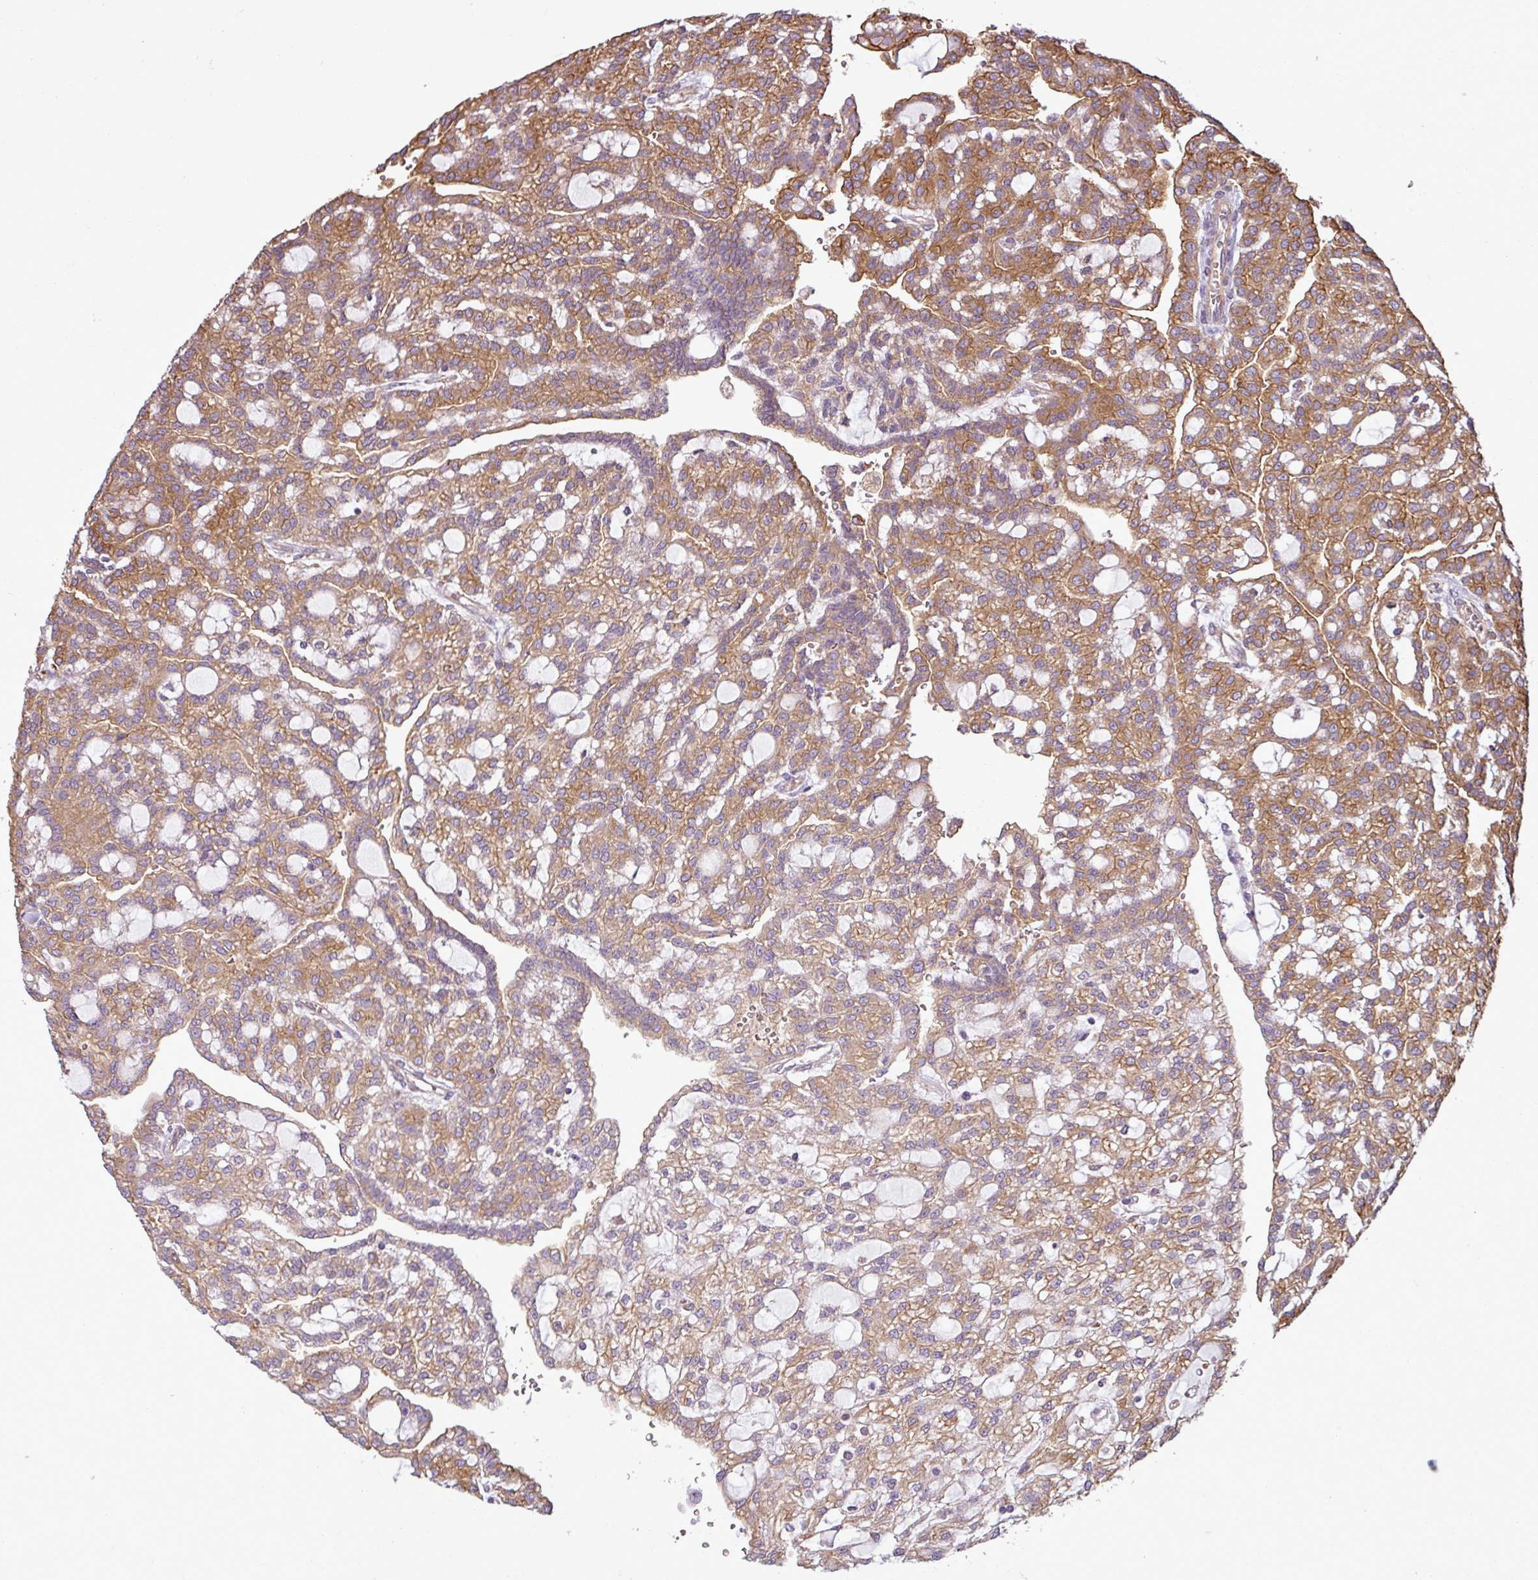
{"staining": {"intensity": "moderate", "quantity": ">75%", "location": "cytoplasmic/membranous"}, "tissue": "renal cancer", "cell_type": "Tumor cells", "image_type": "cancer", "snomed": [{"axis": "morphology", "description": "Adenocarcinoma, NOS"}, {"axis": "topography", "description": "Kidney"}], "caption": "Immunohistochemical staining of renal cancer (adenocarcinoma) shows medium levels of moderate cytoplasmic/membranous protein positivity in about >75% of tumor cells. The staining is performed using DAB (3,3'-diaminobenzidine) brown chromogen to label protein expression. The nuclei are counter-stained blue using hematoxylin.", "gene": "PACSIN2", "patient": {"sex": "male", "age": 63}}